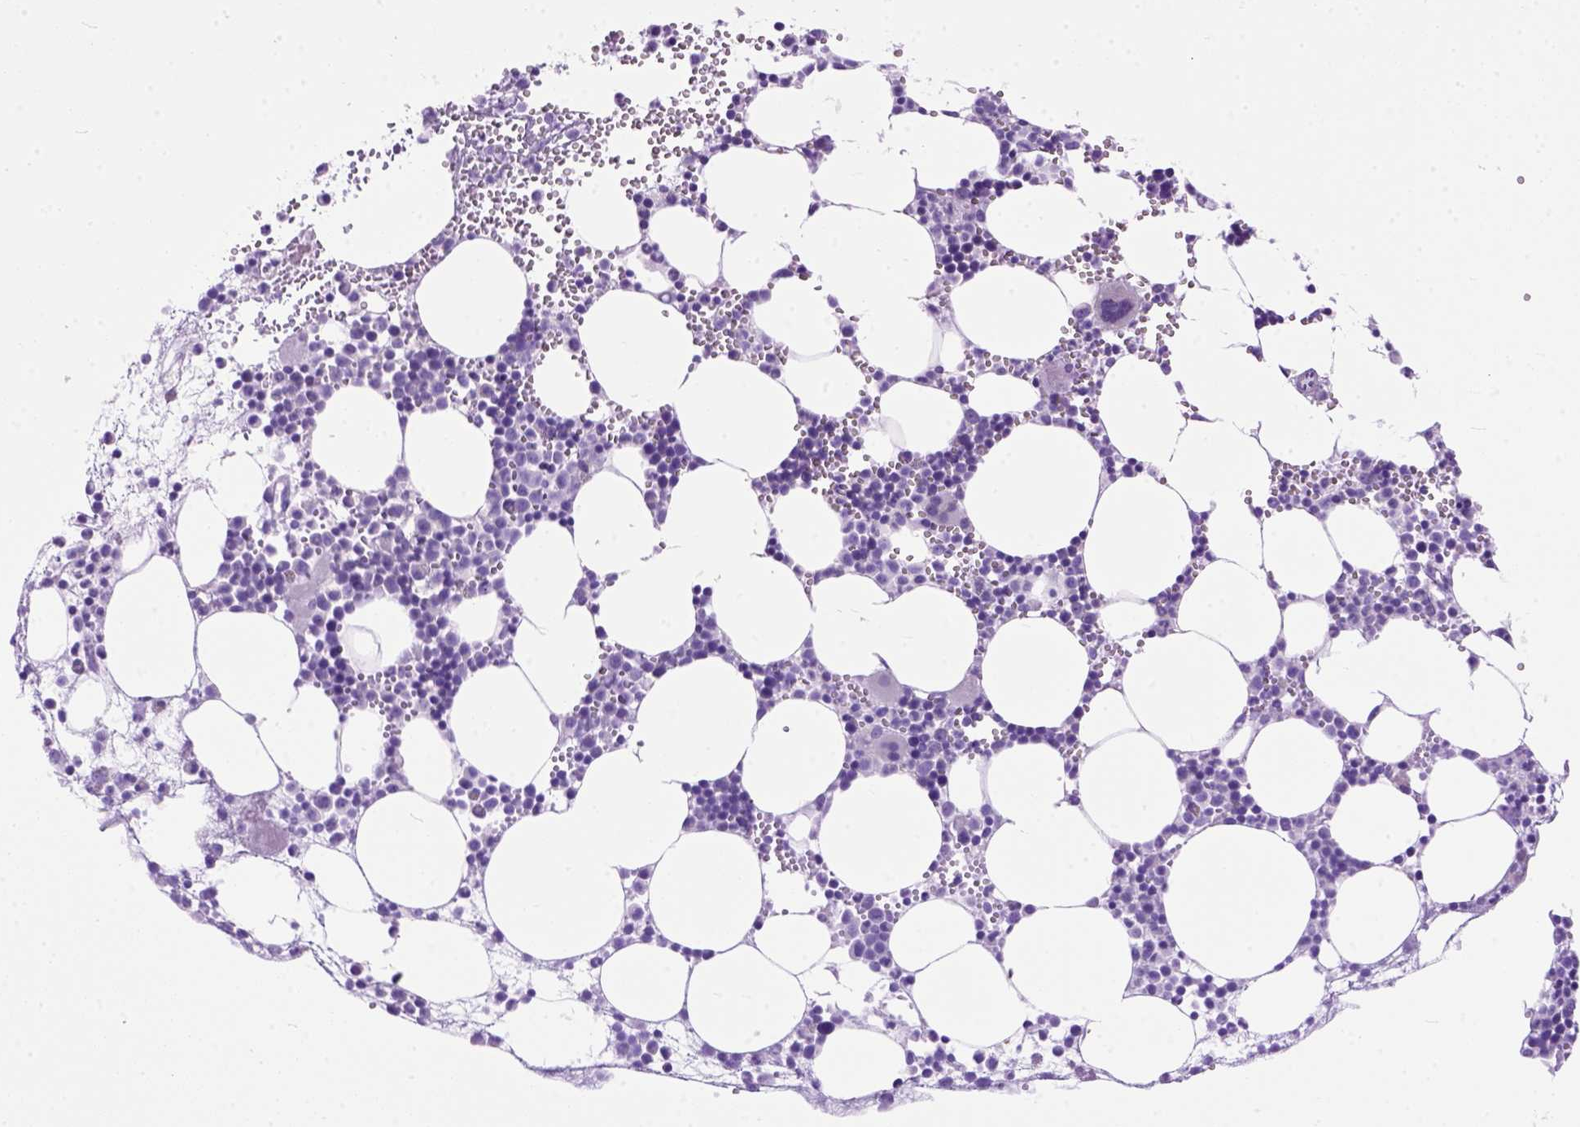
{"staining": {"intensity": "negative", "quantity": "none", "location": "none"}, "tissue": "bone marrow", "cell_type": "Hematopoietic cells", "image_type": "normal", "snomed": [{"axis": "morphology", "description": "Normal tissue, NOS"}, {"axis": "topography", "description": "Bone marrow"}], "caption": "High power microscopy histopathology image of an immunohistochemistry histopathology image of normal bone marrow, revealing no significant staining in hematopoietic cells.", "gene": "ODAD3", "patient": {"sex": "male", "age": 89}}